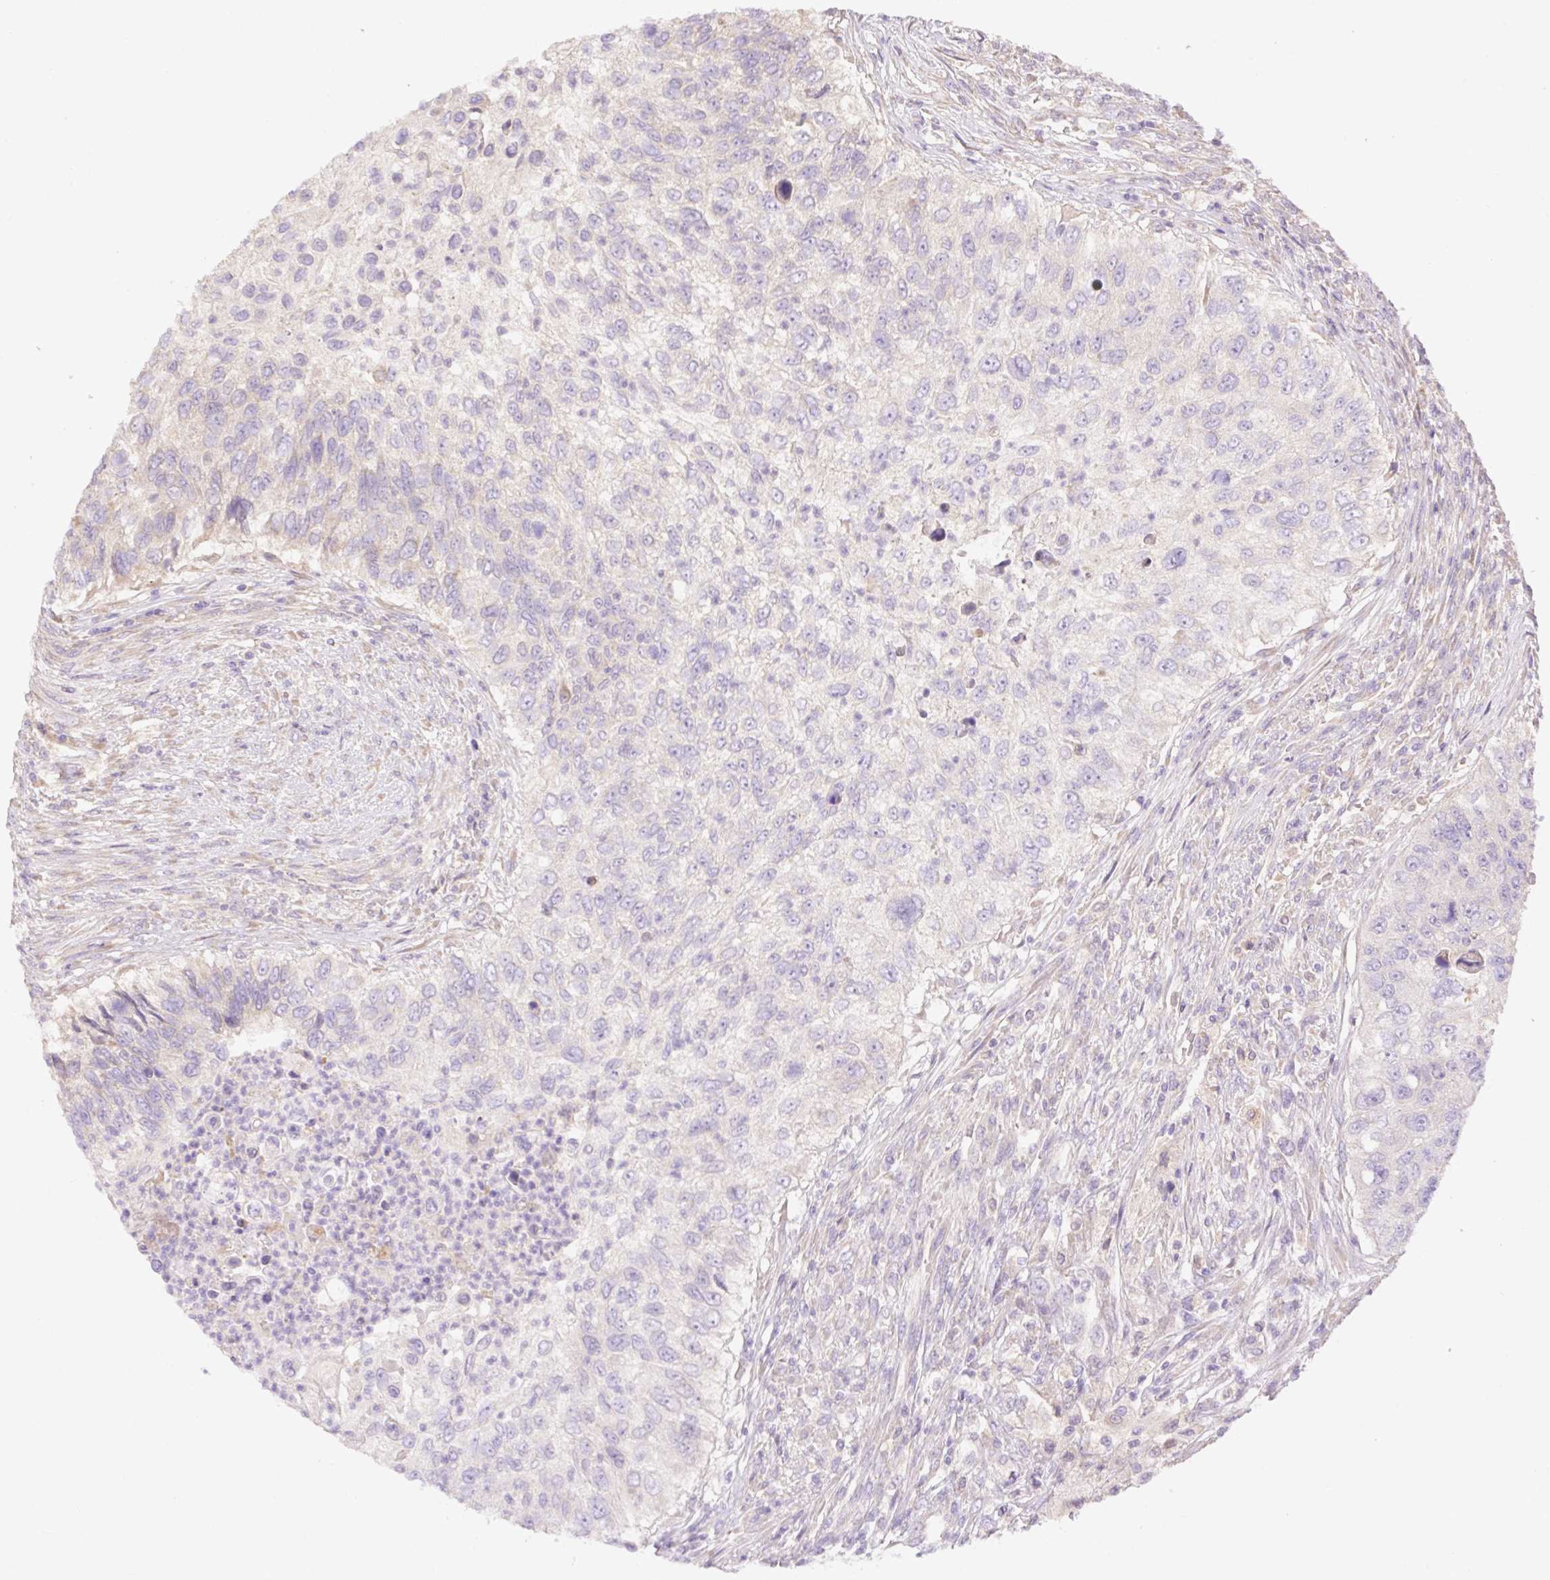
{"staining": {"intensity": "negative", "quantity": "none", "location": "none"}, "tissue": "urothelial cancer", "cell_type": "Tumor cells", "image_type": "cancer", "snomed": [{"axis": "morphology", "description": "Urothelial carcinoma, High grade"}, {"axis": "topography", "description": "Urinary bladder"}], "caption": "Tumor cells are negative for brown protein staining in urothelial cancer.", "gene": "DESI1", "patient": {"sex": "female", "age": 60}}